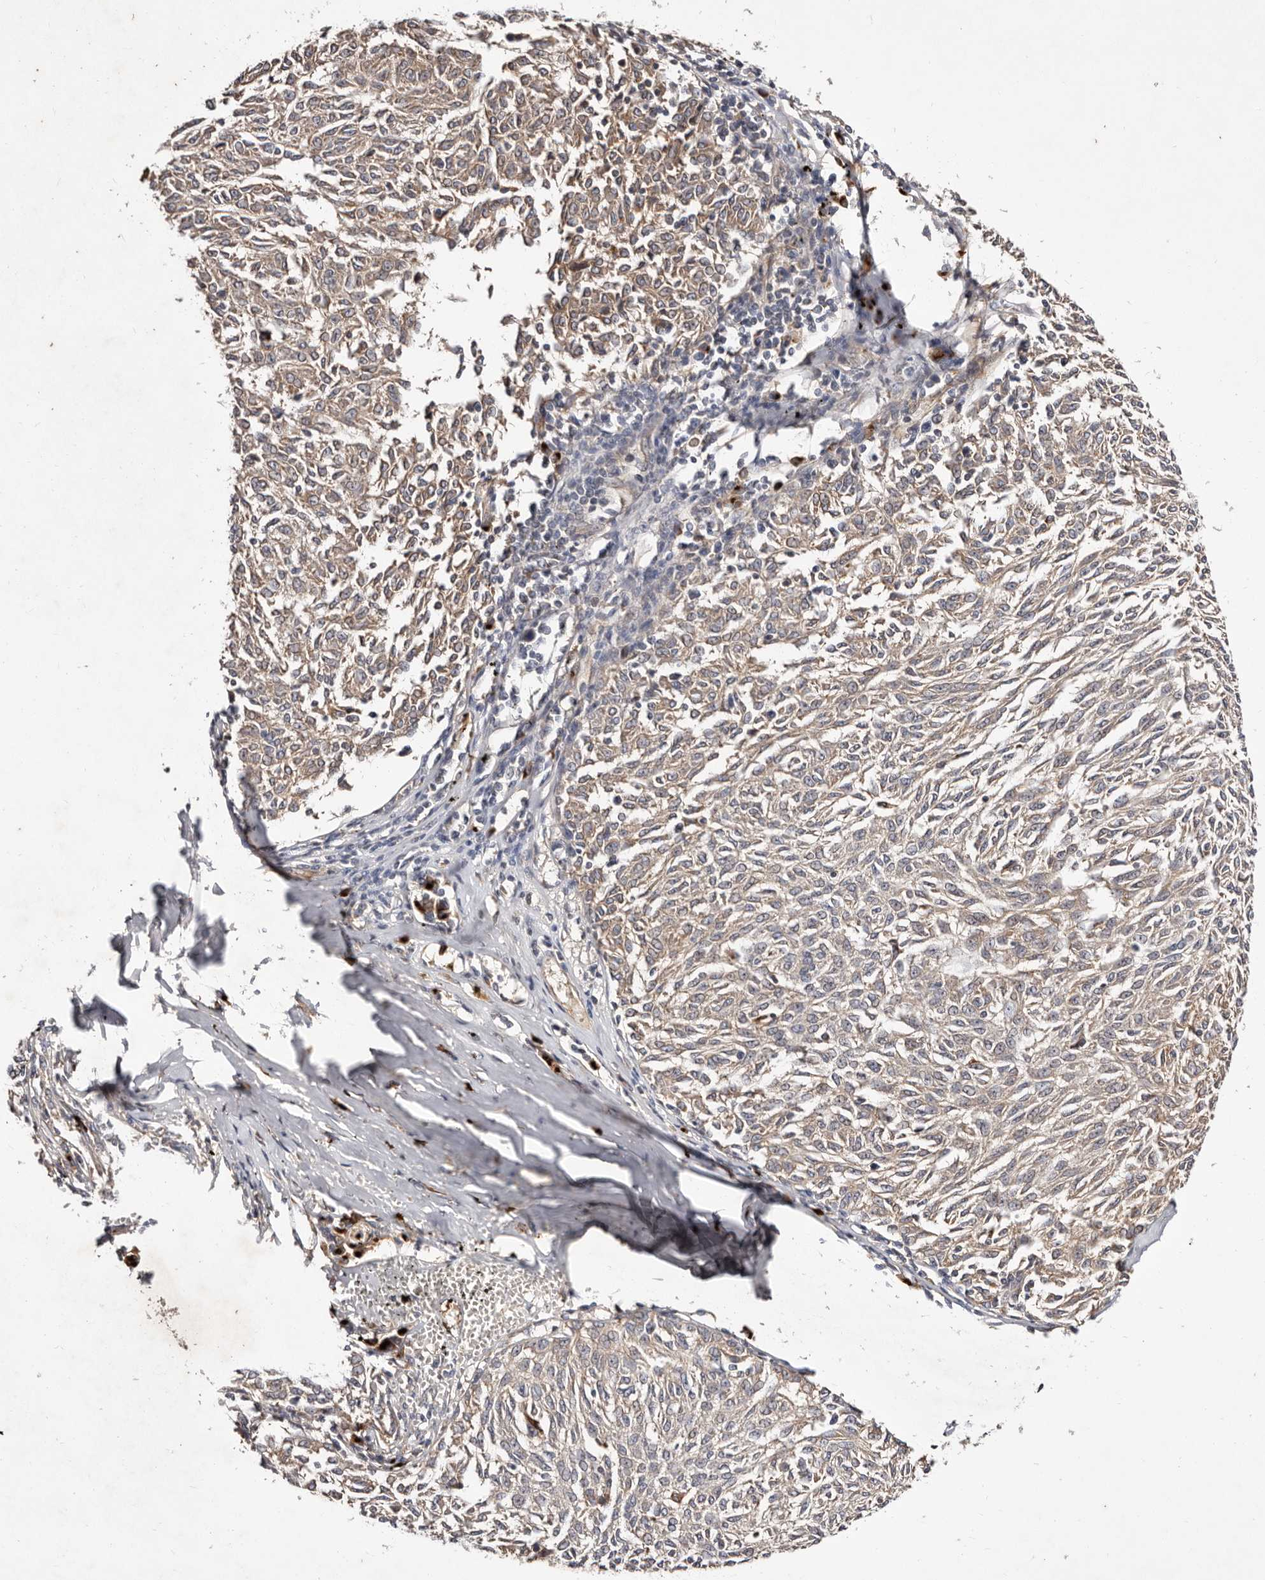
{"staining": {"intensity": "weak", "quantity": "<25%", "location": "cytoplasmic/membranous"}, "tissue": "melanoma", "cell_type": "Tumor cells", "image_type": "cancer", "snomed": [{"axis": "morphology", "description": "Malignant melanoma, NOS"}, {"axis": "topography", "description": "Skin"}], "caption": "DAB immunohistochemical staining of melanoma demonstrates no significant expression in tumor cells. (DAB IHC visualized using brightfield microscopy, high magnification).", "gene": "DACT2", "patient": {"sex": "female", "age": 72}}